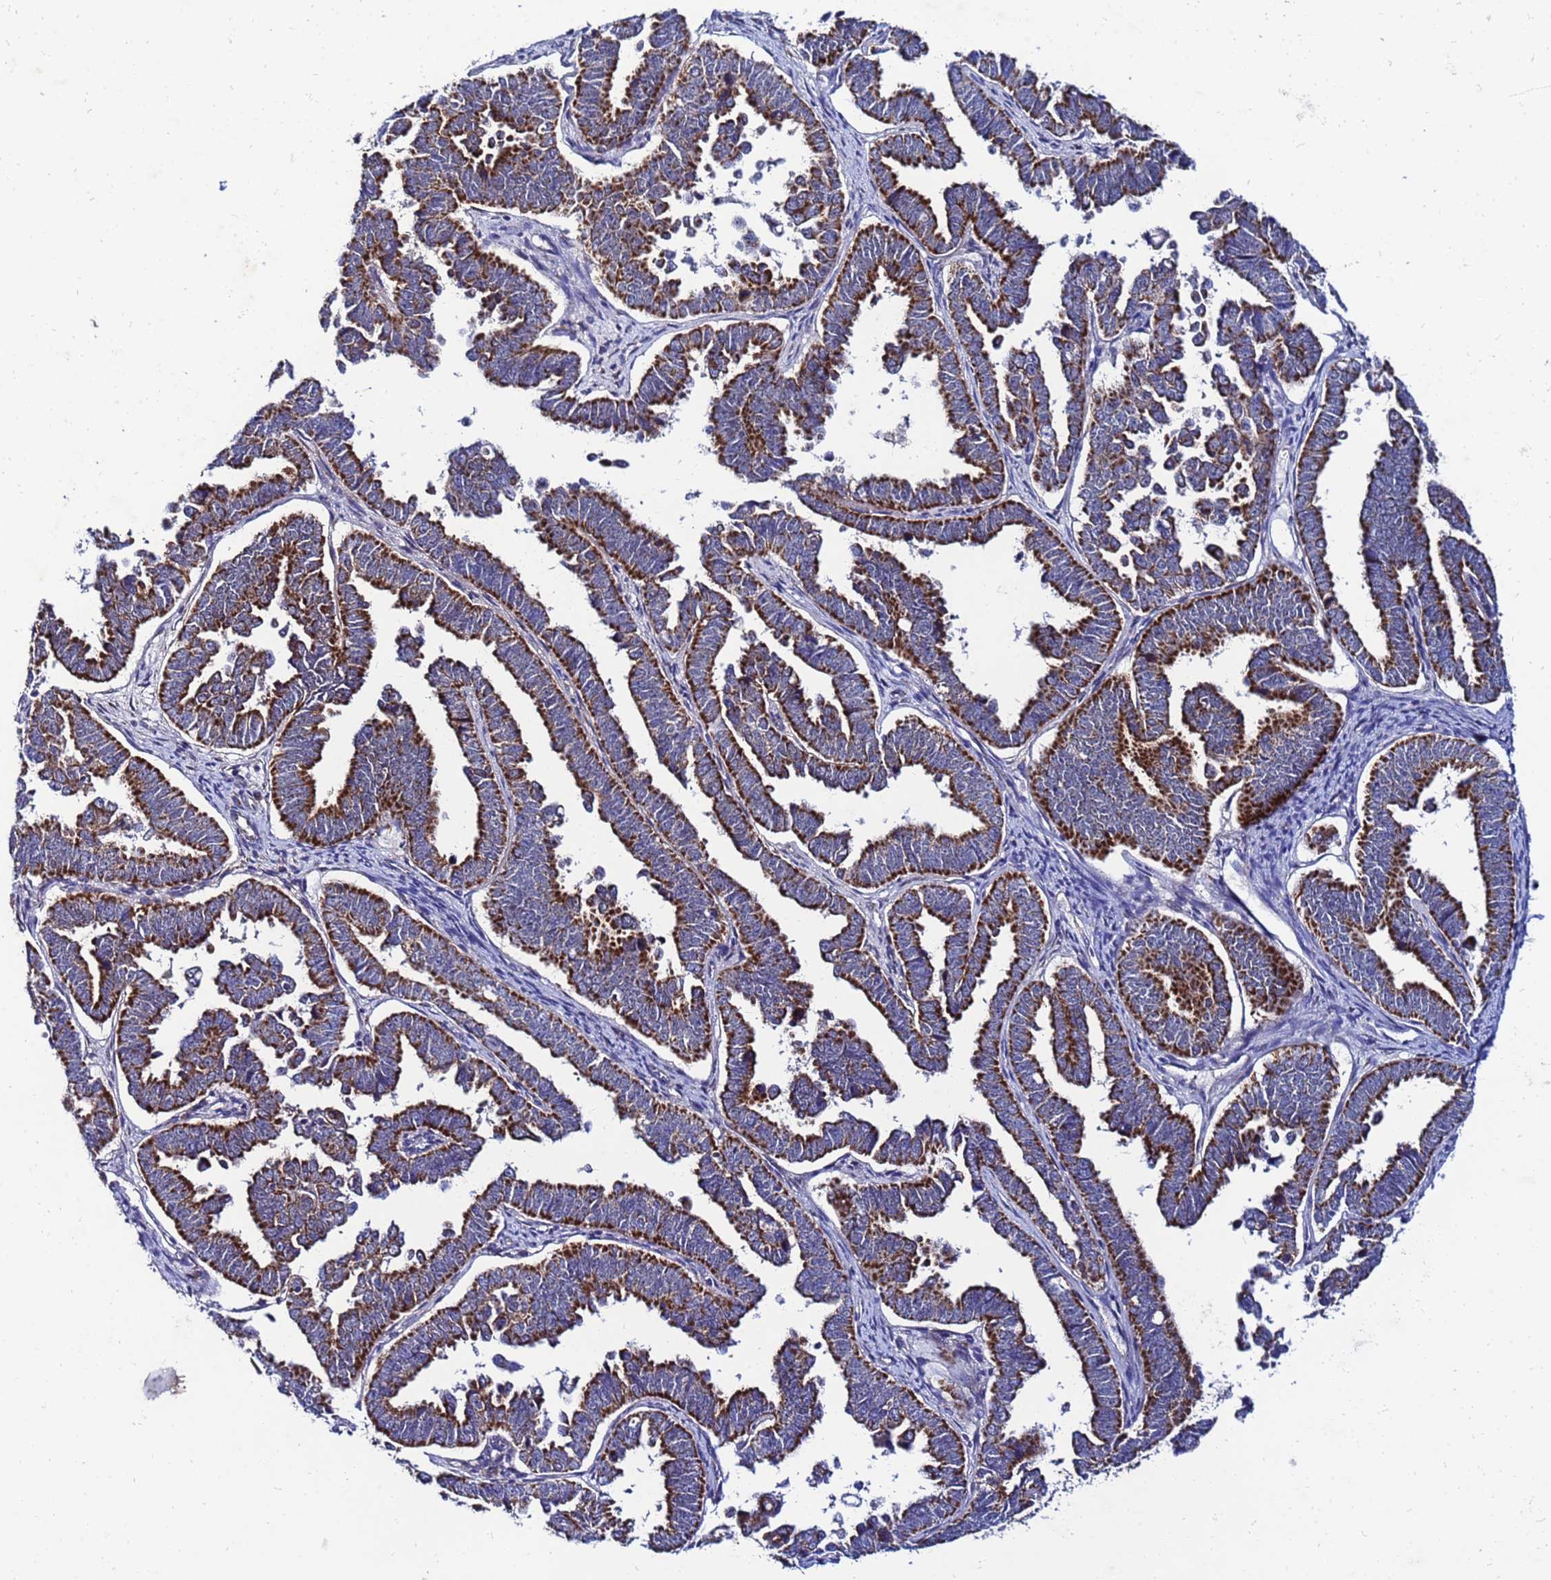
{"staining": {"intensity": "strong", "quantity": ">75%", "location": "cytoplasmic/membranous"}, "tissue": "endometrial cancer", "cell_type": "Tumor cells", "image_type": "cancer", "snomed": [{"axis": "morphology", "description": "Adenocarcinoma, NOS"}, {"axis": "topography", "description": "Endometrium"}], "caption": "This micrograph reveals IHC staining of endometrial cancer, with high strong cytoplasmic/membranous positivity in about >75% of tumor cells.", "gene": "FAHD2A", "patient": {"sex": "female", "age": 75}}